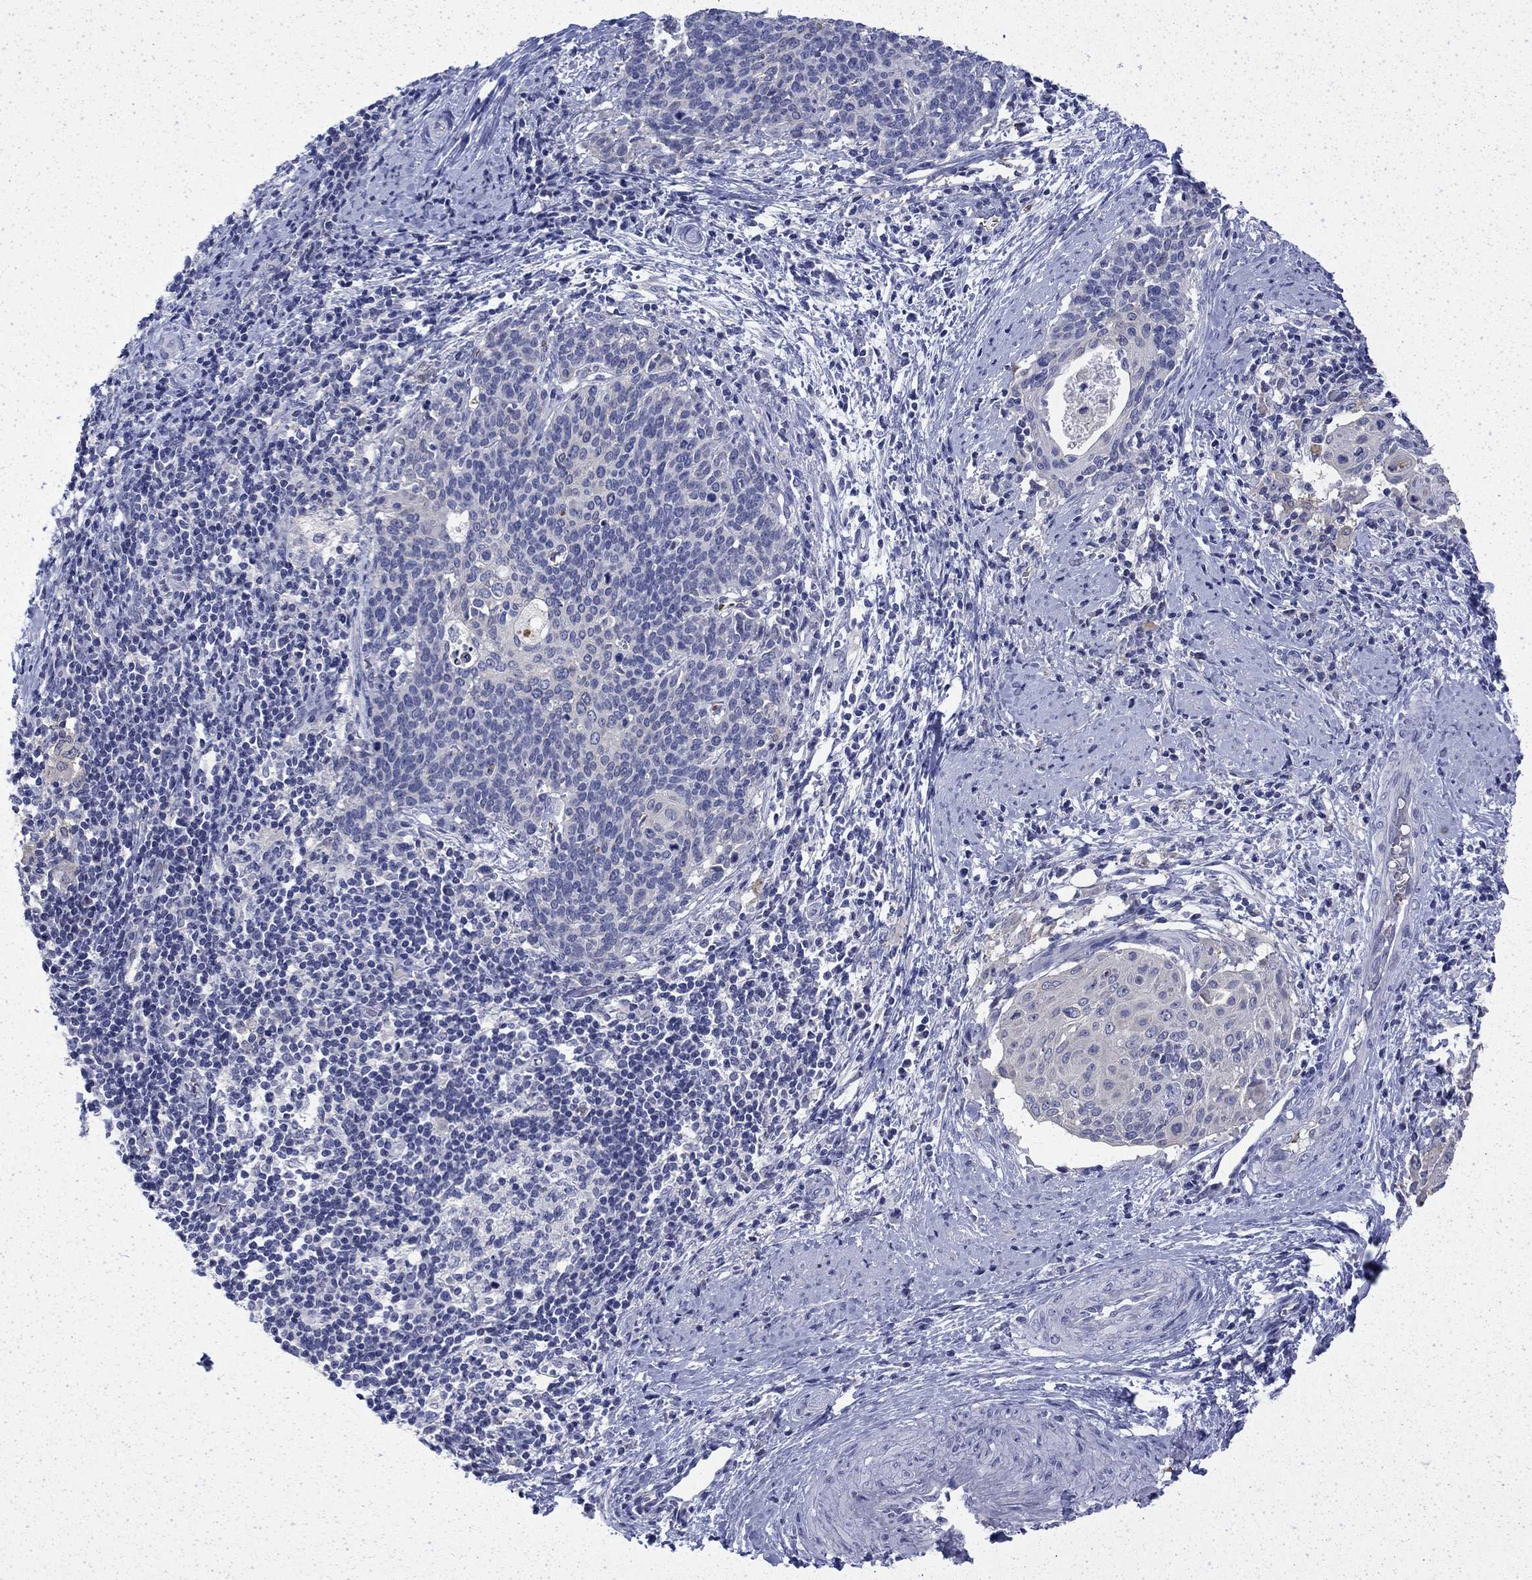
{"staining": {"intensity": "negative", "quantity": "none", "location": "none"}, "tissue": "cervical cancer", "cell_type": "Tumor cells", "image_type": "cancer", "snomed": [{"axis": "morphology", "description": "Squamous cell carcinoma, NOS"}, {"axis": "topography", "description": "Cervix"}], "caption": "Tumor cells show no significant positivity in cervical squamous cell carcinoma.", "gene": "ENPP6", "patient": {"sex": "female", "age": 39}}